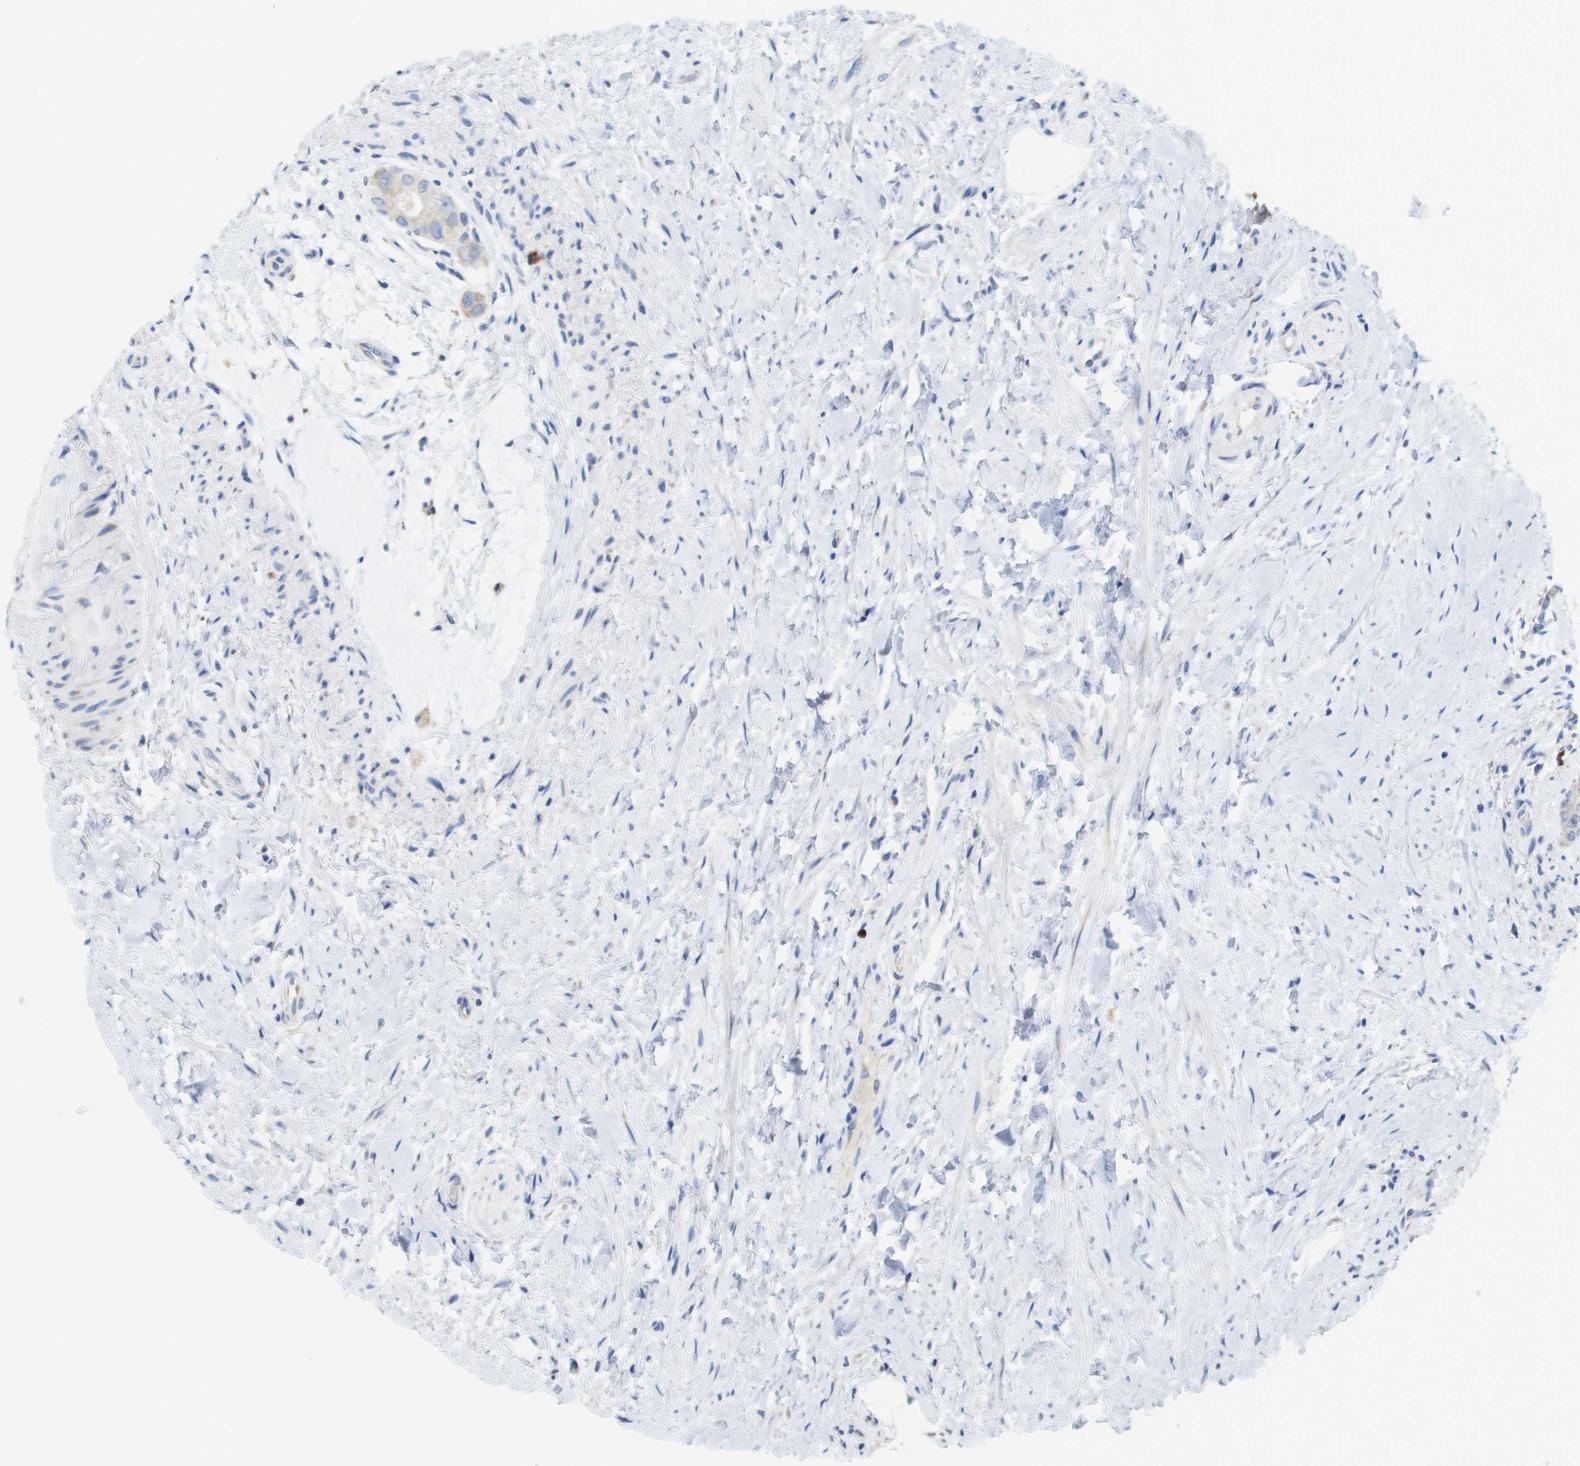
{"staining": {"intensity": "negative", "quantity": "none", "location": "none"}, "tissue": "colorectal cancer", "cell_type": "Tumor cells", "image_type": "cancer", "snomed": [{"axis": "morphology", "description": "Adenocarcinoma, NOS"}, {"axis": "topography", "description": "Rectum"}], "caption": "Immunohistochemical staining of human colorectal adenocarcinoma shows no significant staining in tumor cells.", "gene": "CD3G", "patient": {"sex": "male", "age": 51}}